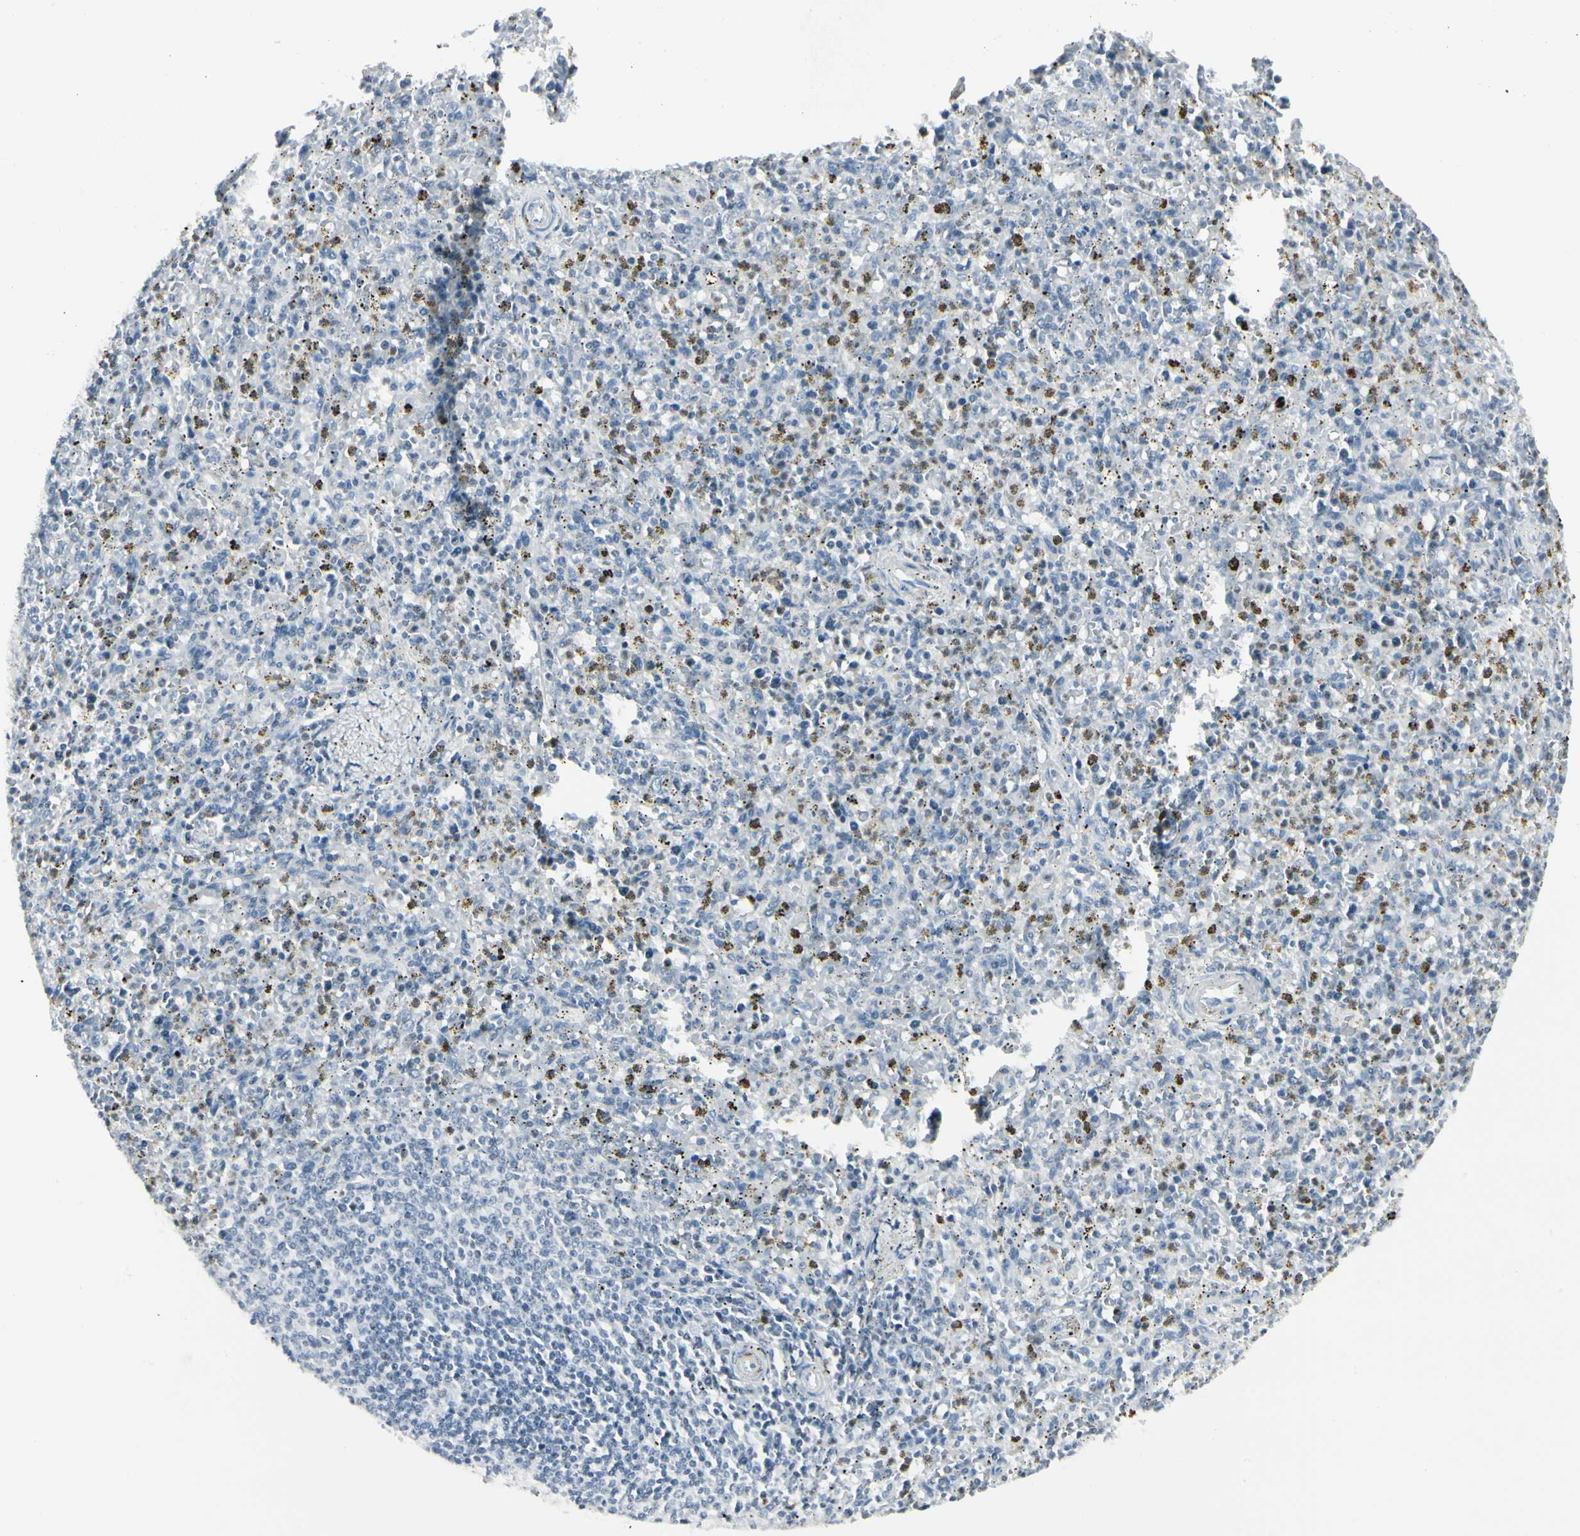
{"staining": {"intensity": "negative", "quantity": "none", "location": "none"}, "tissue": "spleen", "cell_type": "Cells in red pulp", "image_type": "normal", "snomed": [{"axis": "morphology", "description": "Normal tissue, NOS"}, {"axis": "topography", "description": "Spleen"}], "caption": "Immunohistochemical staining of unremarkable human spleen demonstrates no significant staining in cells in red pulp. The staining is performed using DAB (3,3'-diaminobenzidine) brown chromogen with nuclei counter-stained in using hematoxylin.", "gene": "ZBTB7B", "patient": {"sex": "male", "age": 72}}